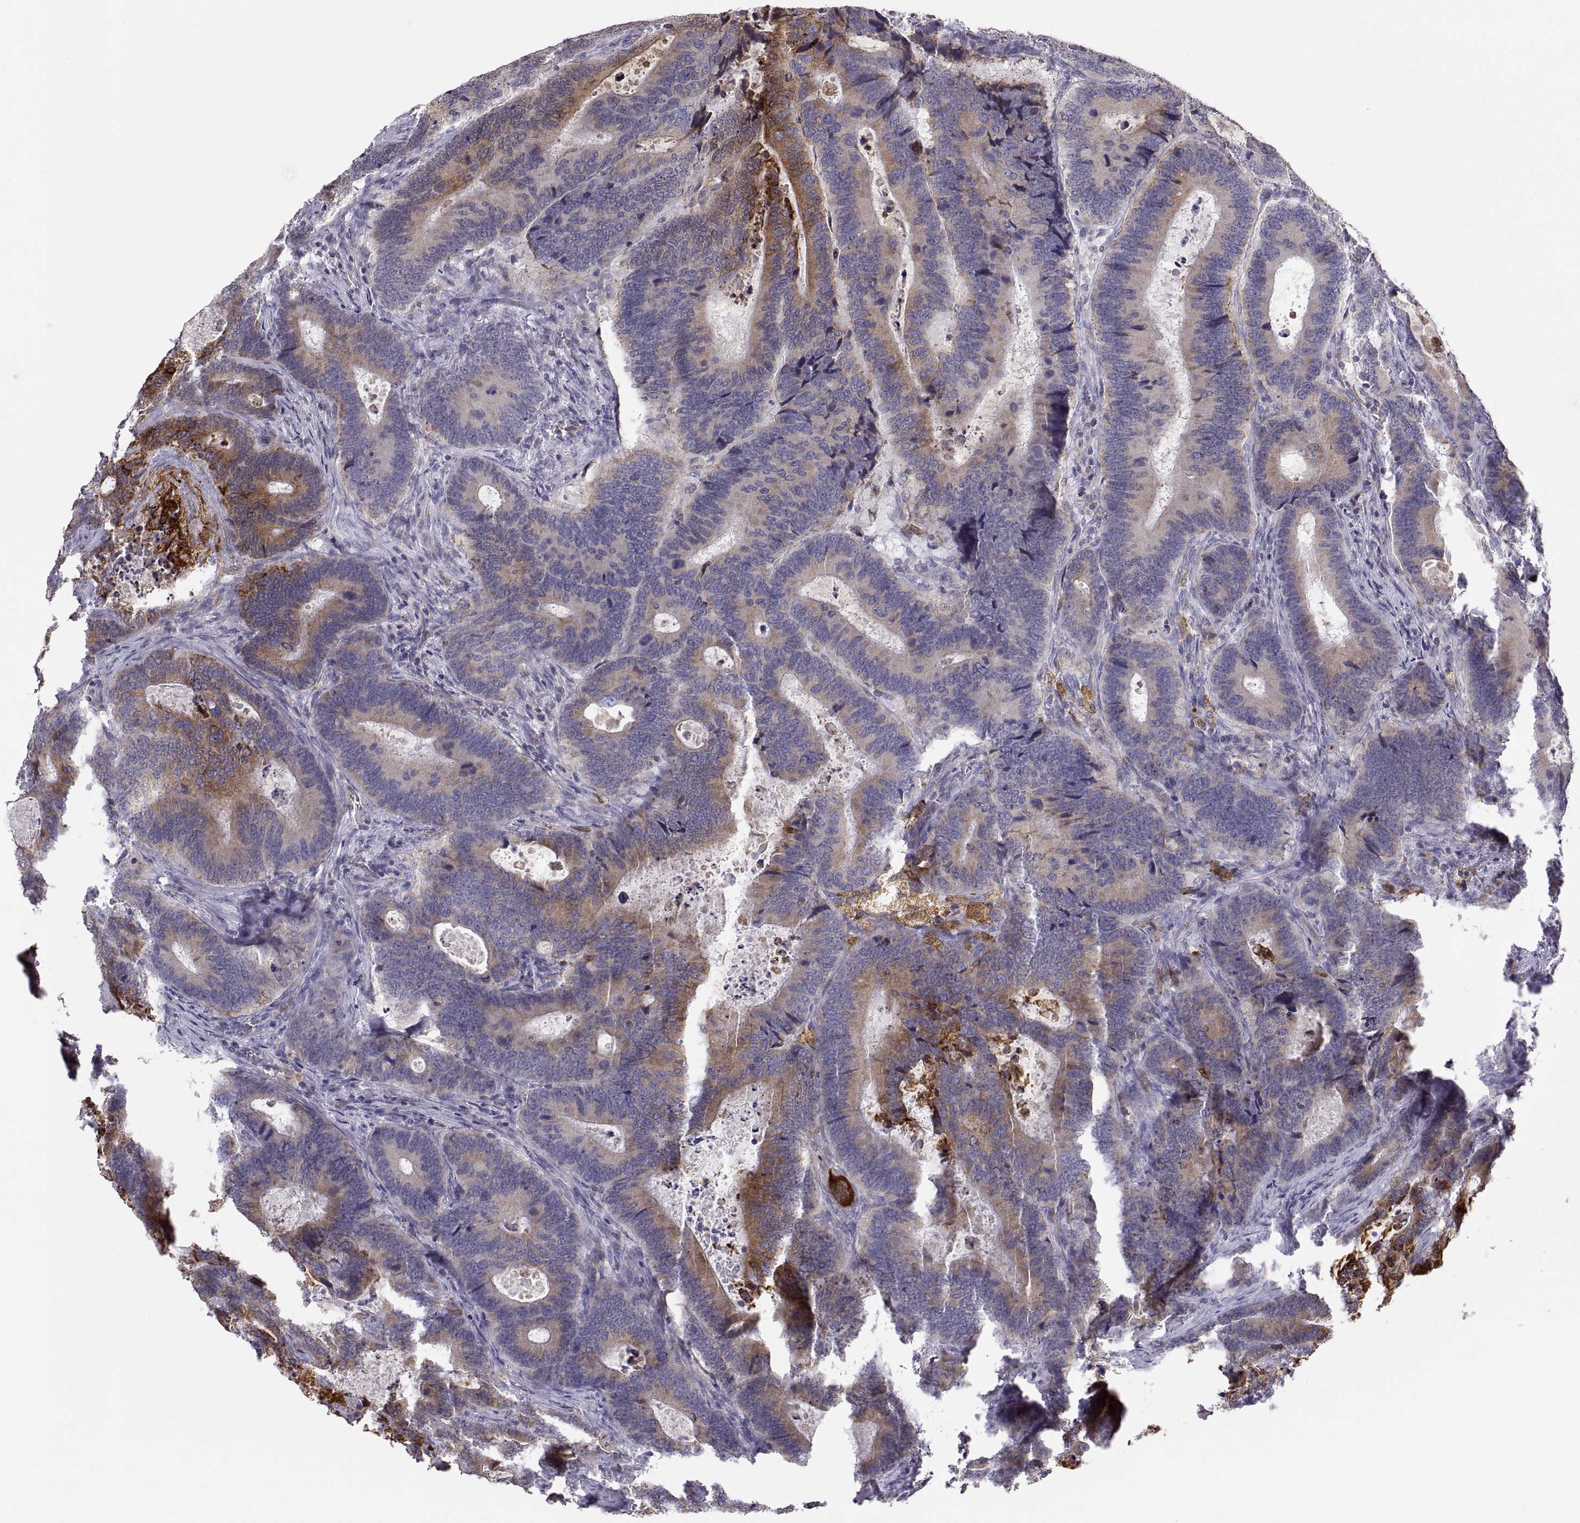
{"staining": {"intensity": "moderate", "quantity": "25%-75%", "location": "cytoplasmic/membranous"}, "tissue": "colorectal cancer", "cell_type": "Tumor cells", "image_type": "cancer", "snomed": [{"axis": "morphology", "description": "Adenocarcinoma, NOS"}, {"axis": "topography", "description": "Colon"}], "caption": "Protein staining displays moderate cytoplasmic/membranous staining in about 25%-75% of tumor cells in colorectal cancer (adenocarcinoma).", "gene": "ERO1A", "patient": {"sex": "female", "age": 82}}